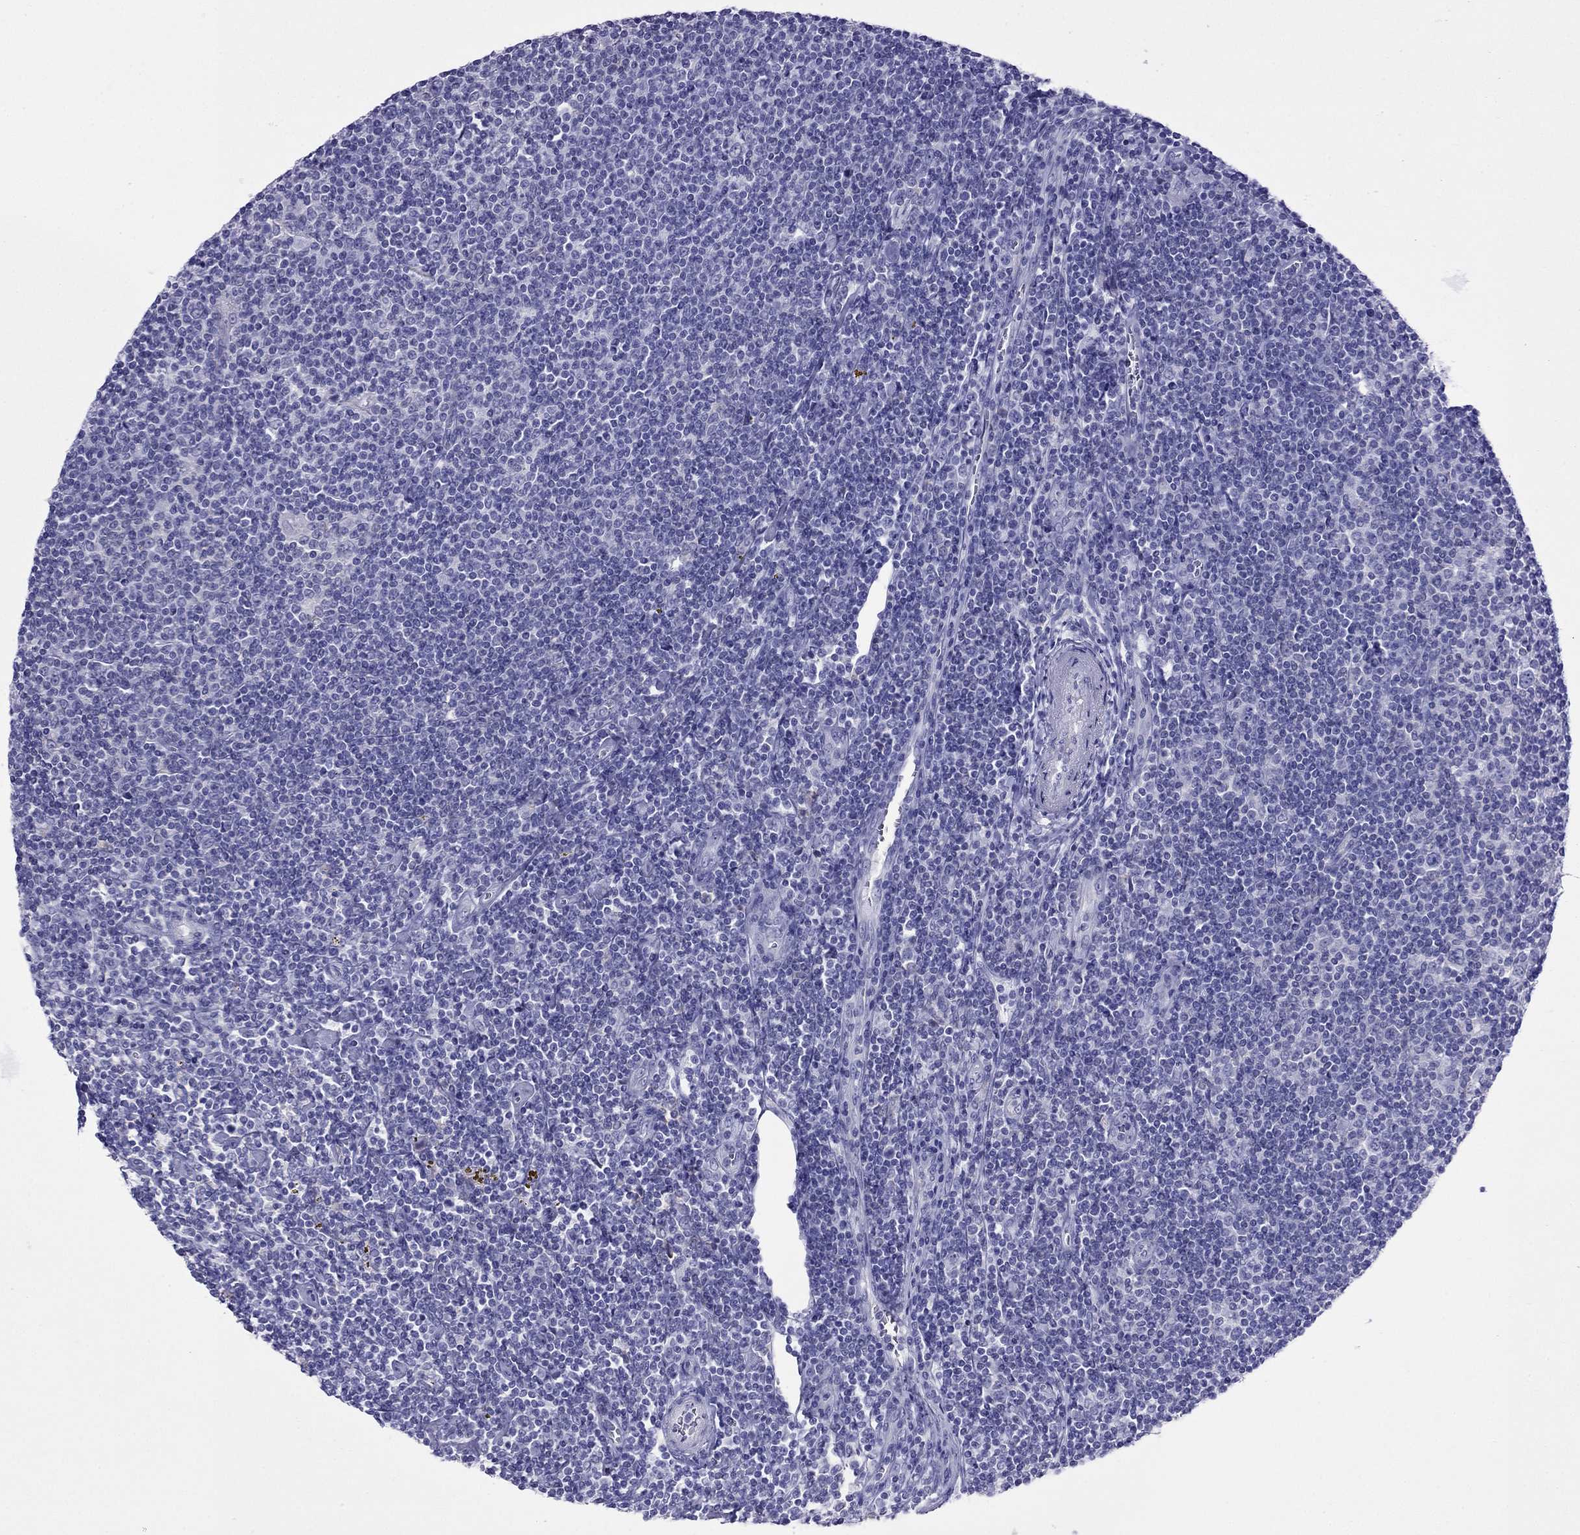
{"staining": {"intensity": "negative", "quantity": "none", "location": "none"}, "tissue": "lymphoma", "cell_type": "Tumor cells", "image_type": "cancer", "snomed": [{"axis": "morphology", "description": "Hodgkin's disease, NOS"}, {"axis": "topography", "description": "Lymph node"}], "caption": "Hodgkin's disease was stained to show a protein in brown. There is no significant expression in tumor cells.", "gene": "PCDHA6", "patient": {"sex": "male", "age": 40}}